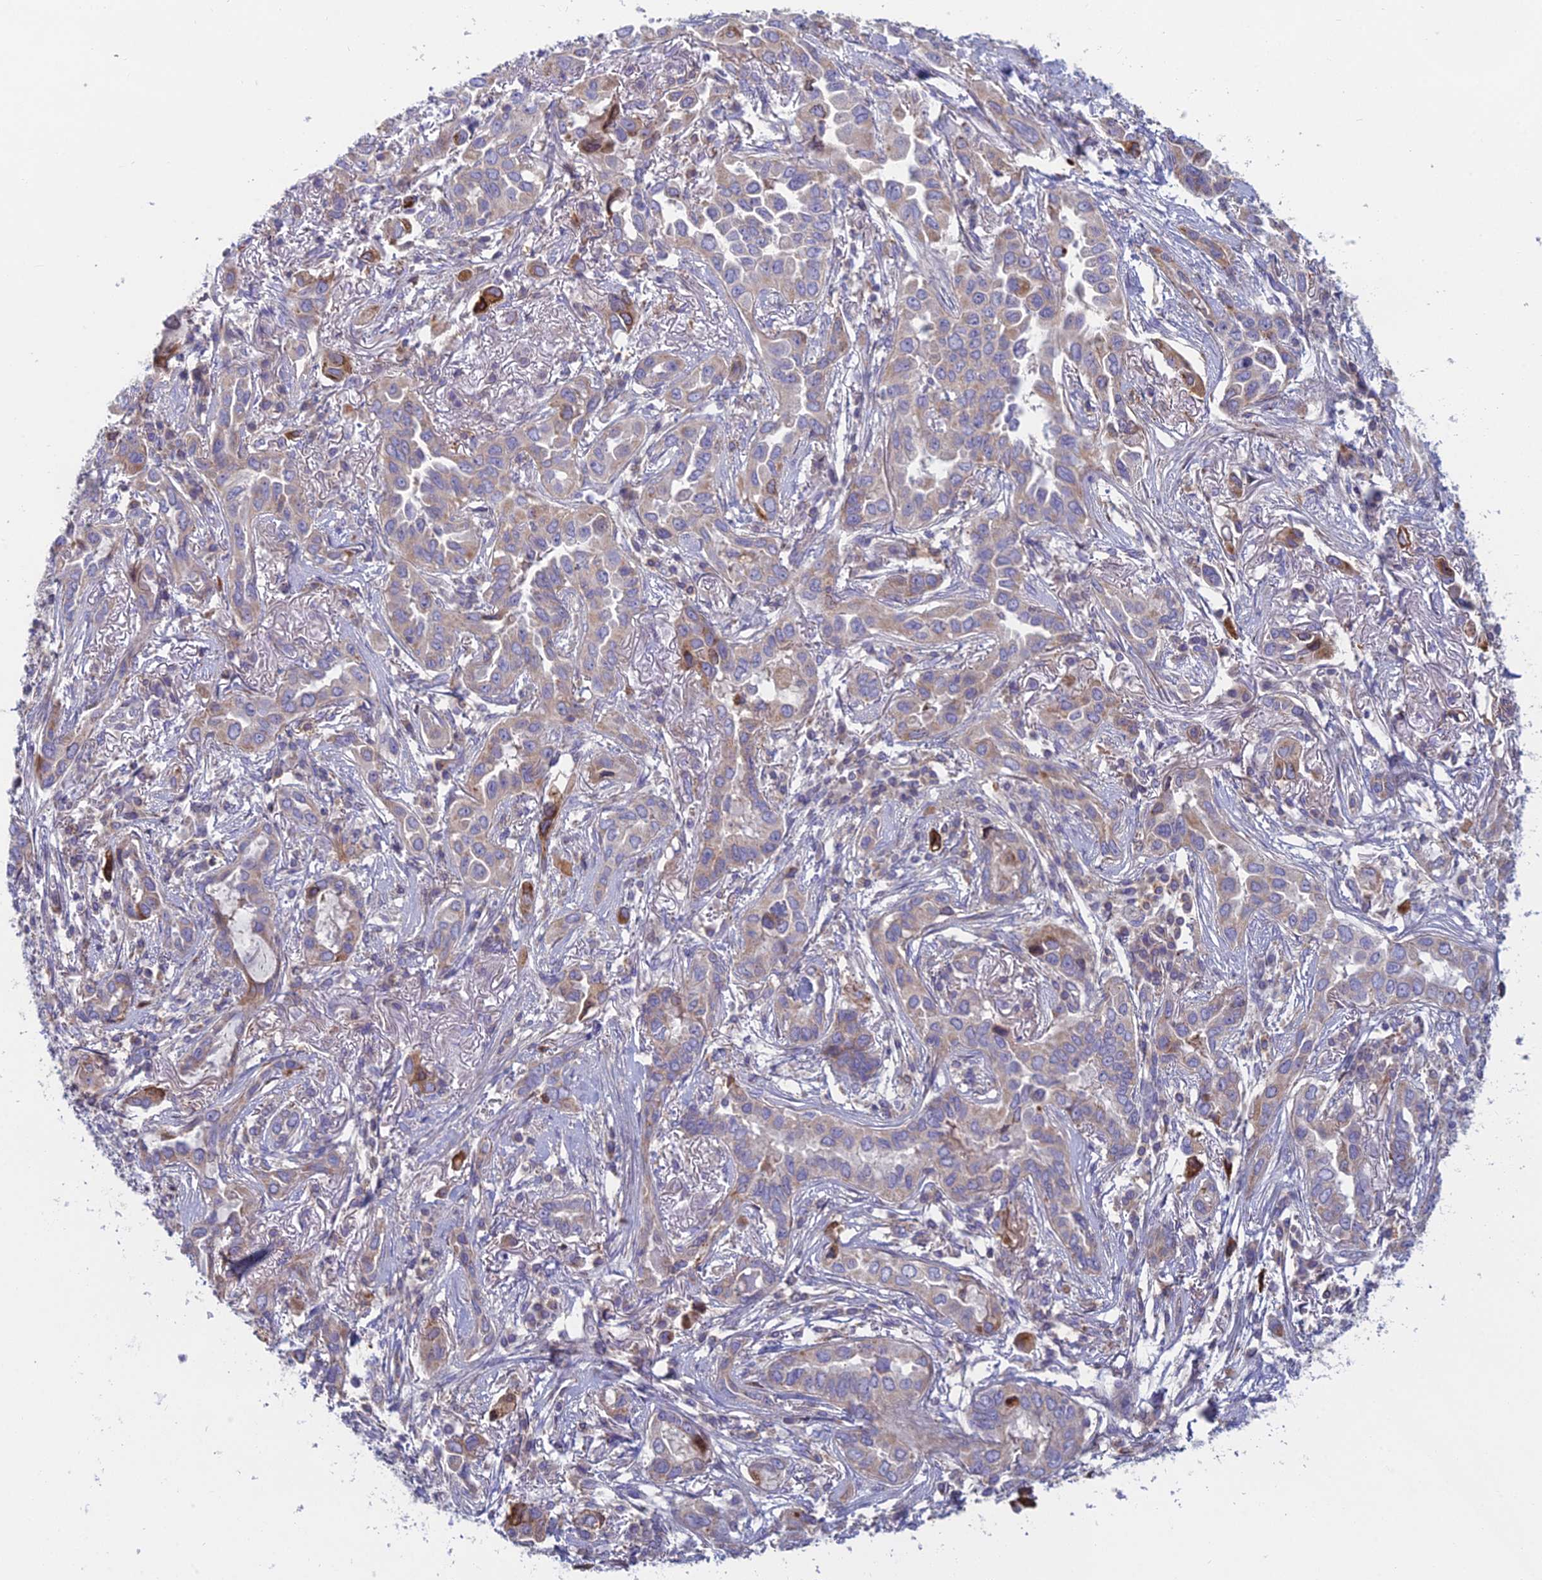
{"staining": {"intensity": "strong", "quantity": "<25%", "location": "cytoplasmic/membranous"}, "tissue": "lung cancer", "cell_type": "Tumor cells", "image_type": "cancer", "snomed": [{"axis": "morphology", "description": "Adenocarcinoma, NOS"}, {"axis": "topography", "description": "Lung"}], "caption": "Lung adenocarcinoma stained with IHC shows strong cytoplasmic/membranous expression in approximately <25% of tumor cells. Using DAB (brown) and hematoxylin (blue) stains, captured at high magnification using brightfield microscopy.", "gene": "IFTAP", "patient": {"sex": "female", "age": 76}}